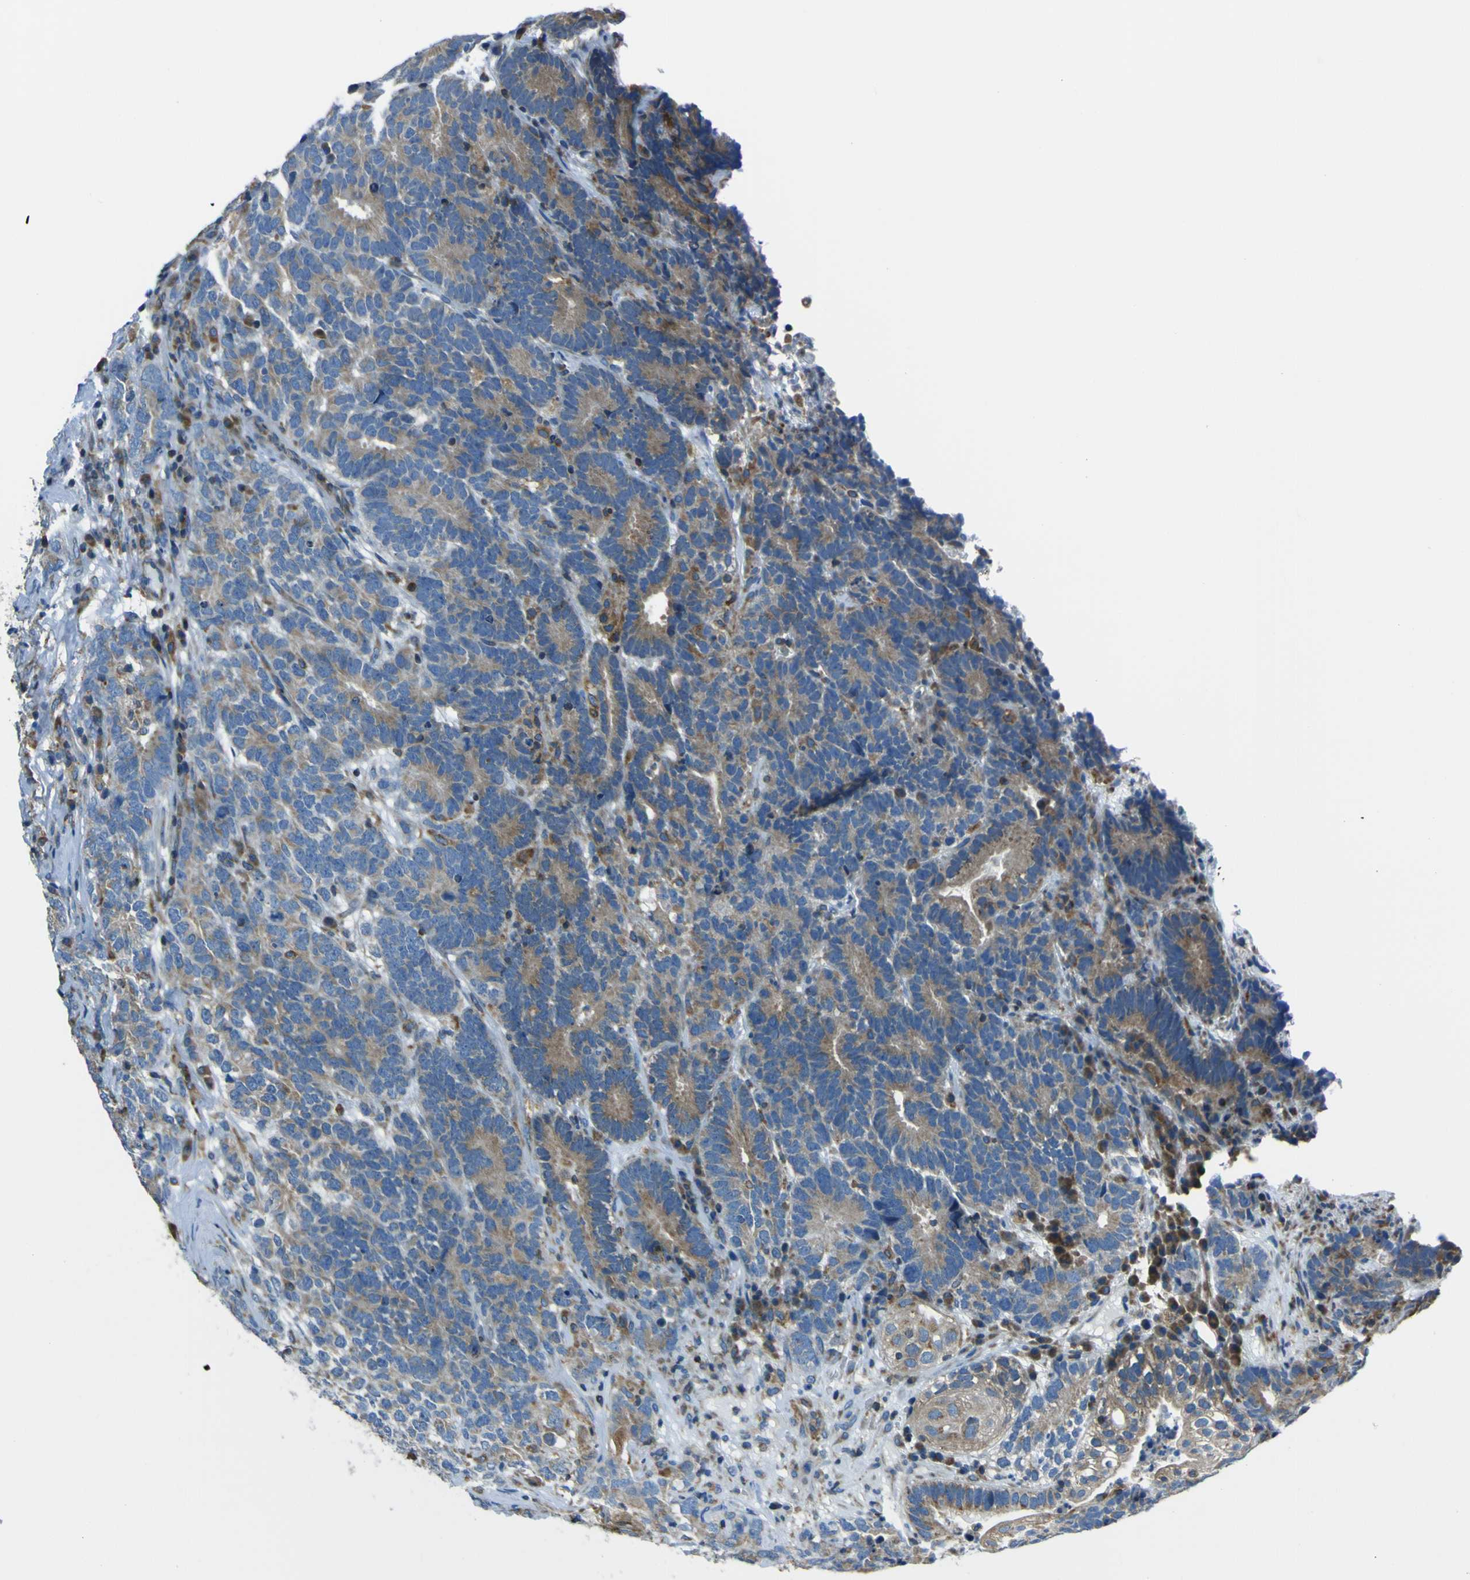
{"staining": {"intensity": "moderate", "quantity": "25%-75%", "location": "cytoplasmic/membranous"}, "tissue": "testis cancer", "cell_type": "Tumor cells", "image_type": "cancer", "snomed": [{"axis": "morphology", "description": "Carcinoma, Embryonal, NOS"}, {"axis": "topography", "description": "Testis"}], "caption": "Immunohistochemical staining of human testis cancer reveals medium levels of moderate cytoplasmic/membranous staining in approximately 25%-75% of tumor cells. (IHC, brightfield microscopy, high magnification).", "gene": "STIM1", "patient": {"sex": "male", "age": 26}}